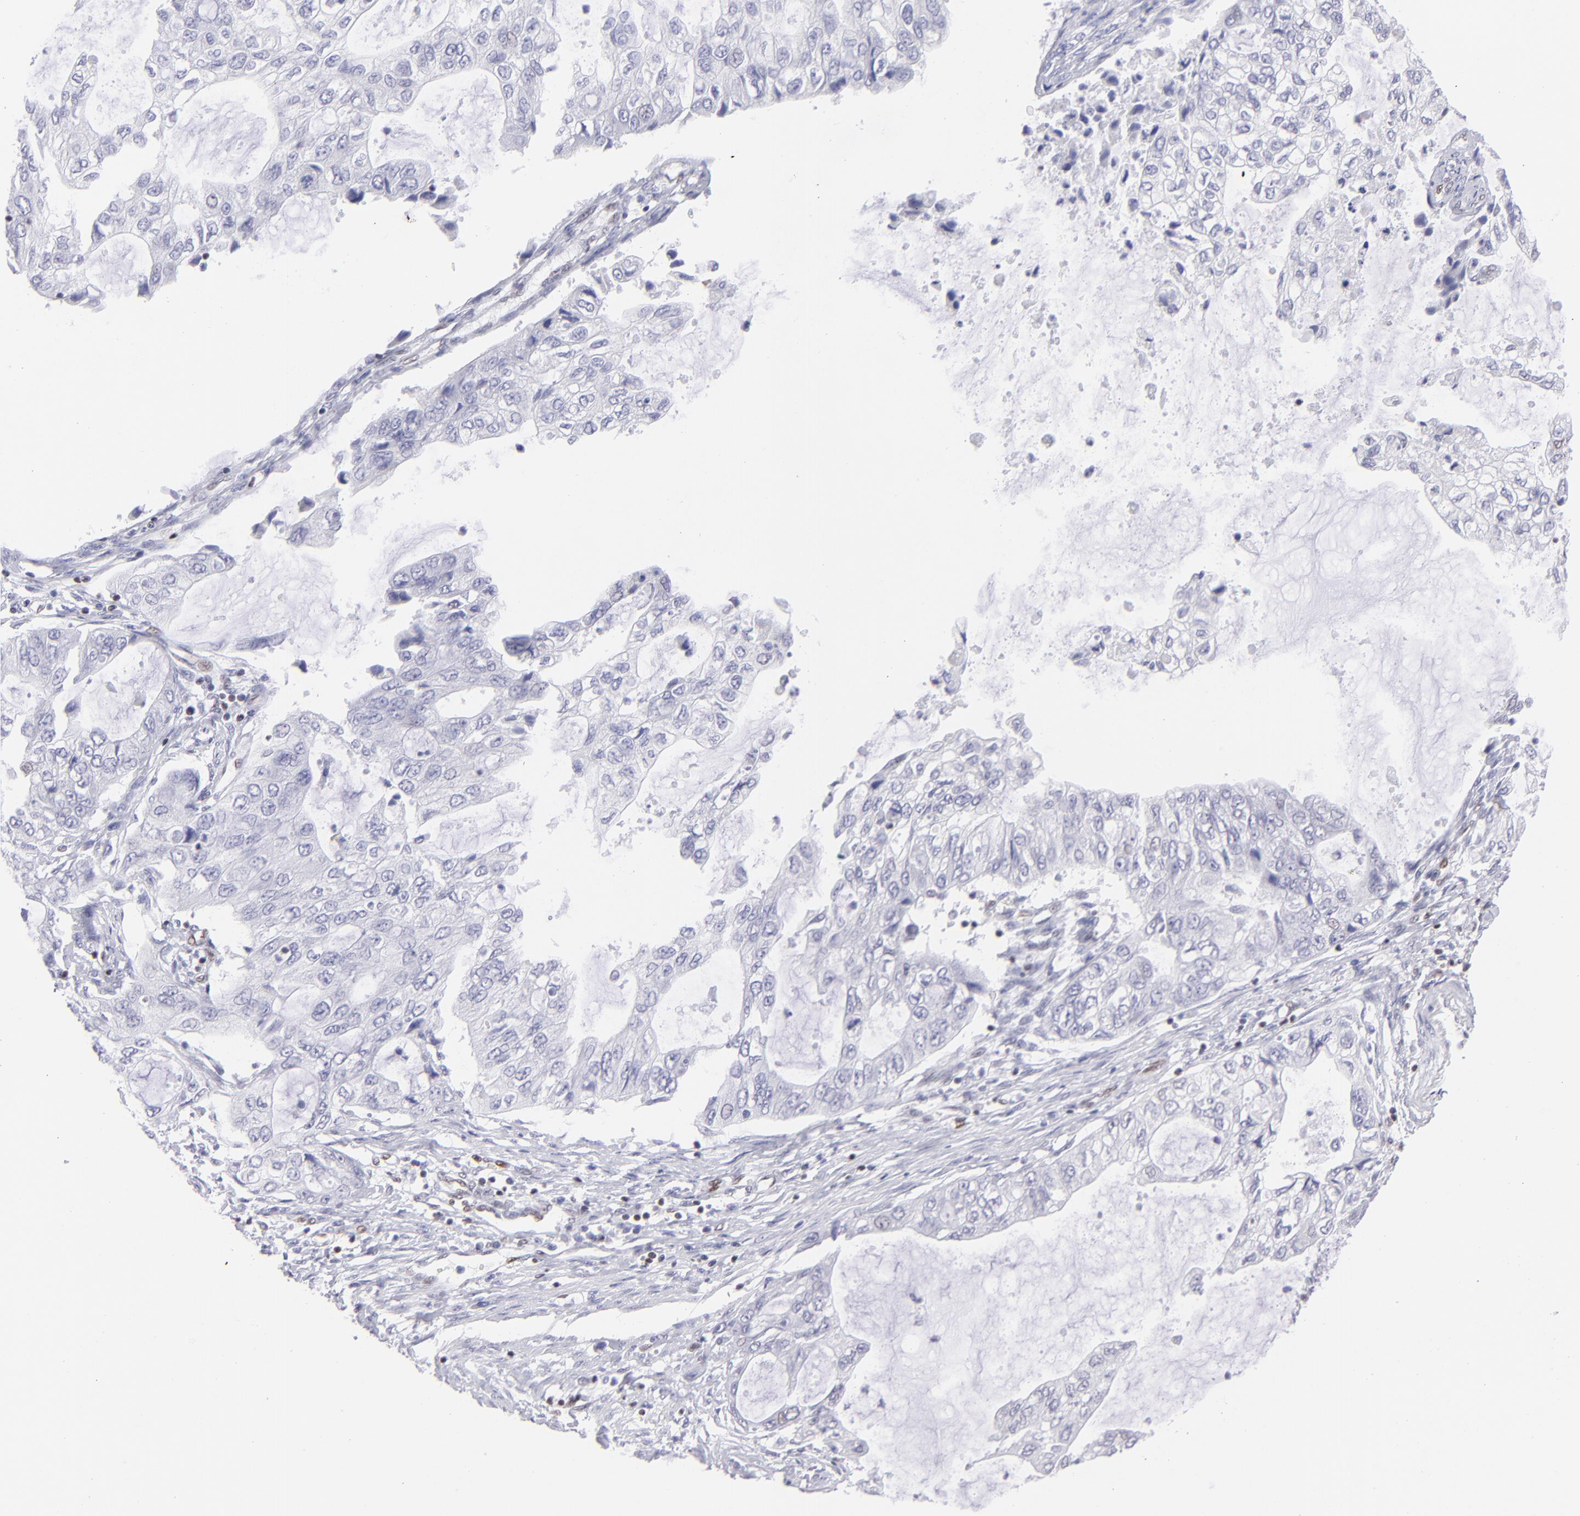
{"staining": {"intensity": "negative", "quantity": "none", "location": "none"}, "tissue": "stomach cancer", "cell_type": "Tumor cells", "image_type": "cancer", "snomed": [{"axis": "morphology", "description": "Adenocarcinoma, NOS"}, {"axis": "topography", "description": "Stomach, upper"}], "caption": "Immunohistochemistry of human stomach cancer demonstrates no staining in tumor cells.", "gene": "ETS1", "patient": {"sex": "female", "age": 52}}